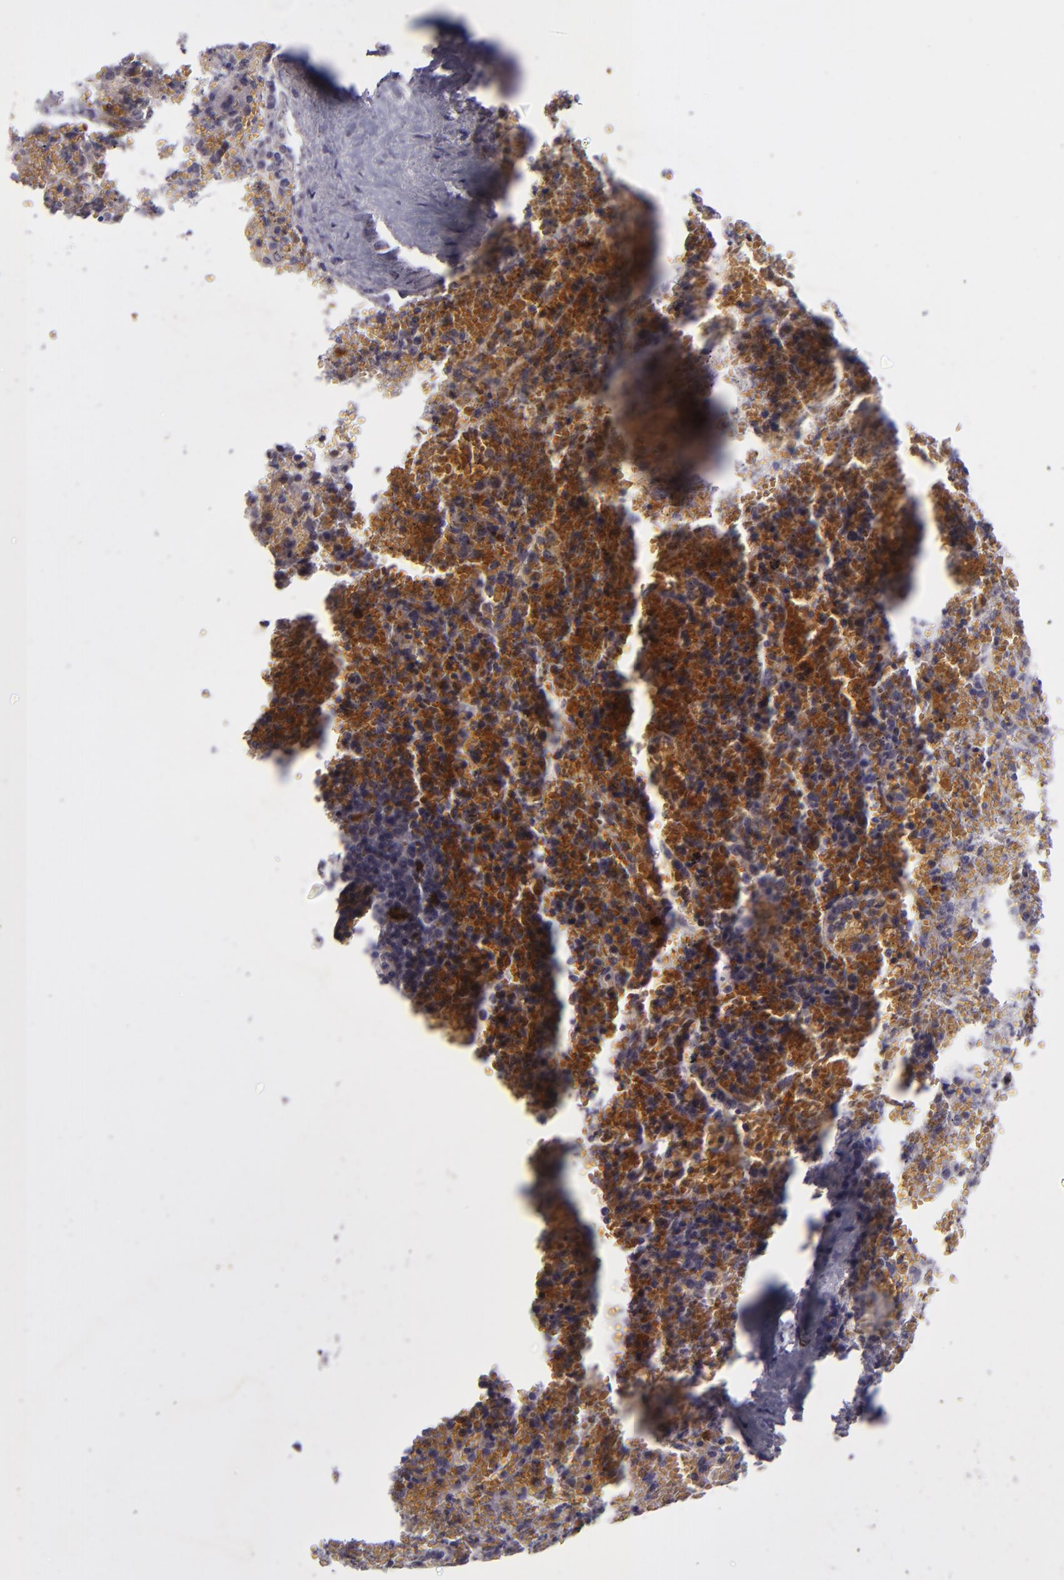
{"staining": {"intensity": "negative", "quantity": "none", "location": "none"}, "tissue": "lymphoma", "cell_type": "Tumor cells", "image_type": "cancer", "snomed": [{"axis": "morphology", "description": "Malignant lymphoma, non-Hodgkin's type, High grade"}, {"axis": "topography", "description": "Spleen"}, {"axis": "topography", "description": "Lymph node"}], "caption": "High magnification brightfield microscopy of lymphoma stained with DAB (3,3'-diaminobenzidine) (brown) and counterstained with hematoxylin (blue): tumor cells show no significant positivity.", "gene": "SNCB", "patient": {"sex": "female", "age": 70}}